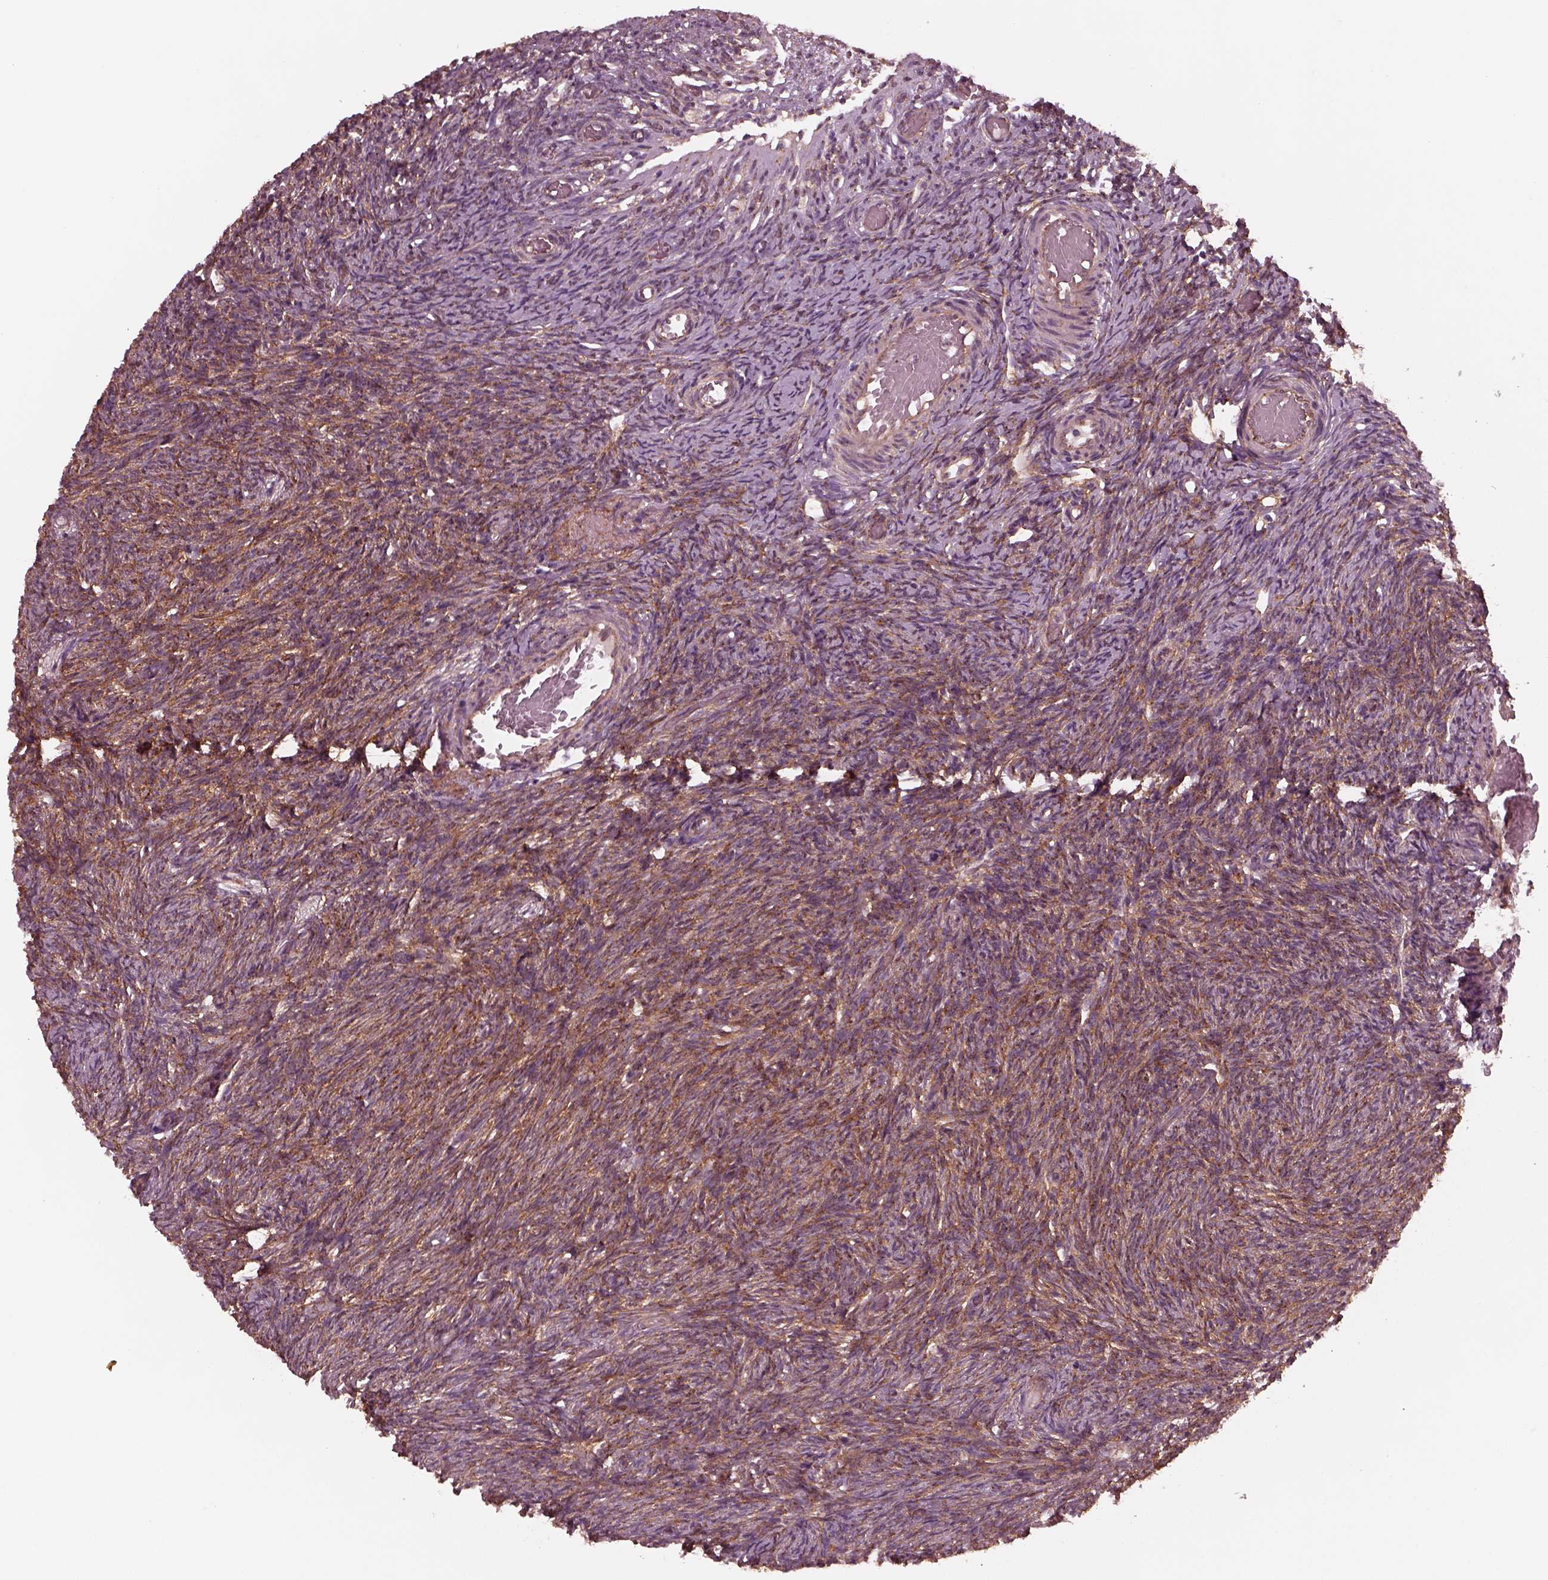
{"staining": {"intensity": "moderate", "quantity": ">75%", "location": "cytoplasmic/membranous"}, "tissue": "ovary", "cell_type": "Ovarian stroma cells", "image_type": "normal", "snomed": [{"axis": "morphology", "description": "Normal tissue, NOS"}, {"axis": "topography", "description": "Ovary"}], "caption": "The histopathology image displays a brown stain indicating the presence of a protein in the cytoplasmic/membranous of ovarian stroma cells in ovary. The staining is performed using DAB (3,3'-diaminobenzidine) brown chromogen to label protein expression. The nuclei are counter-stained blue using hematoxylin.", "gene": "TUBG1", "patient": {"sex": "female", "age": 39}}